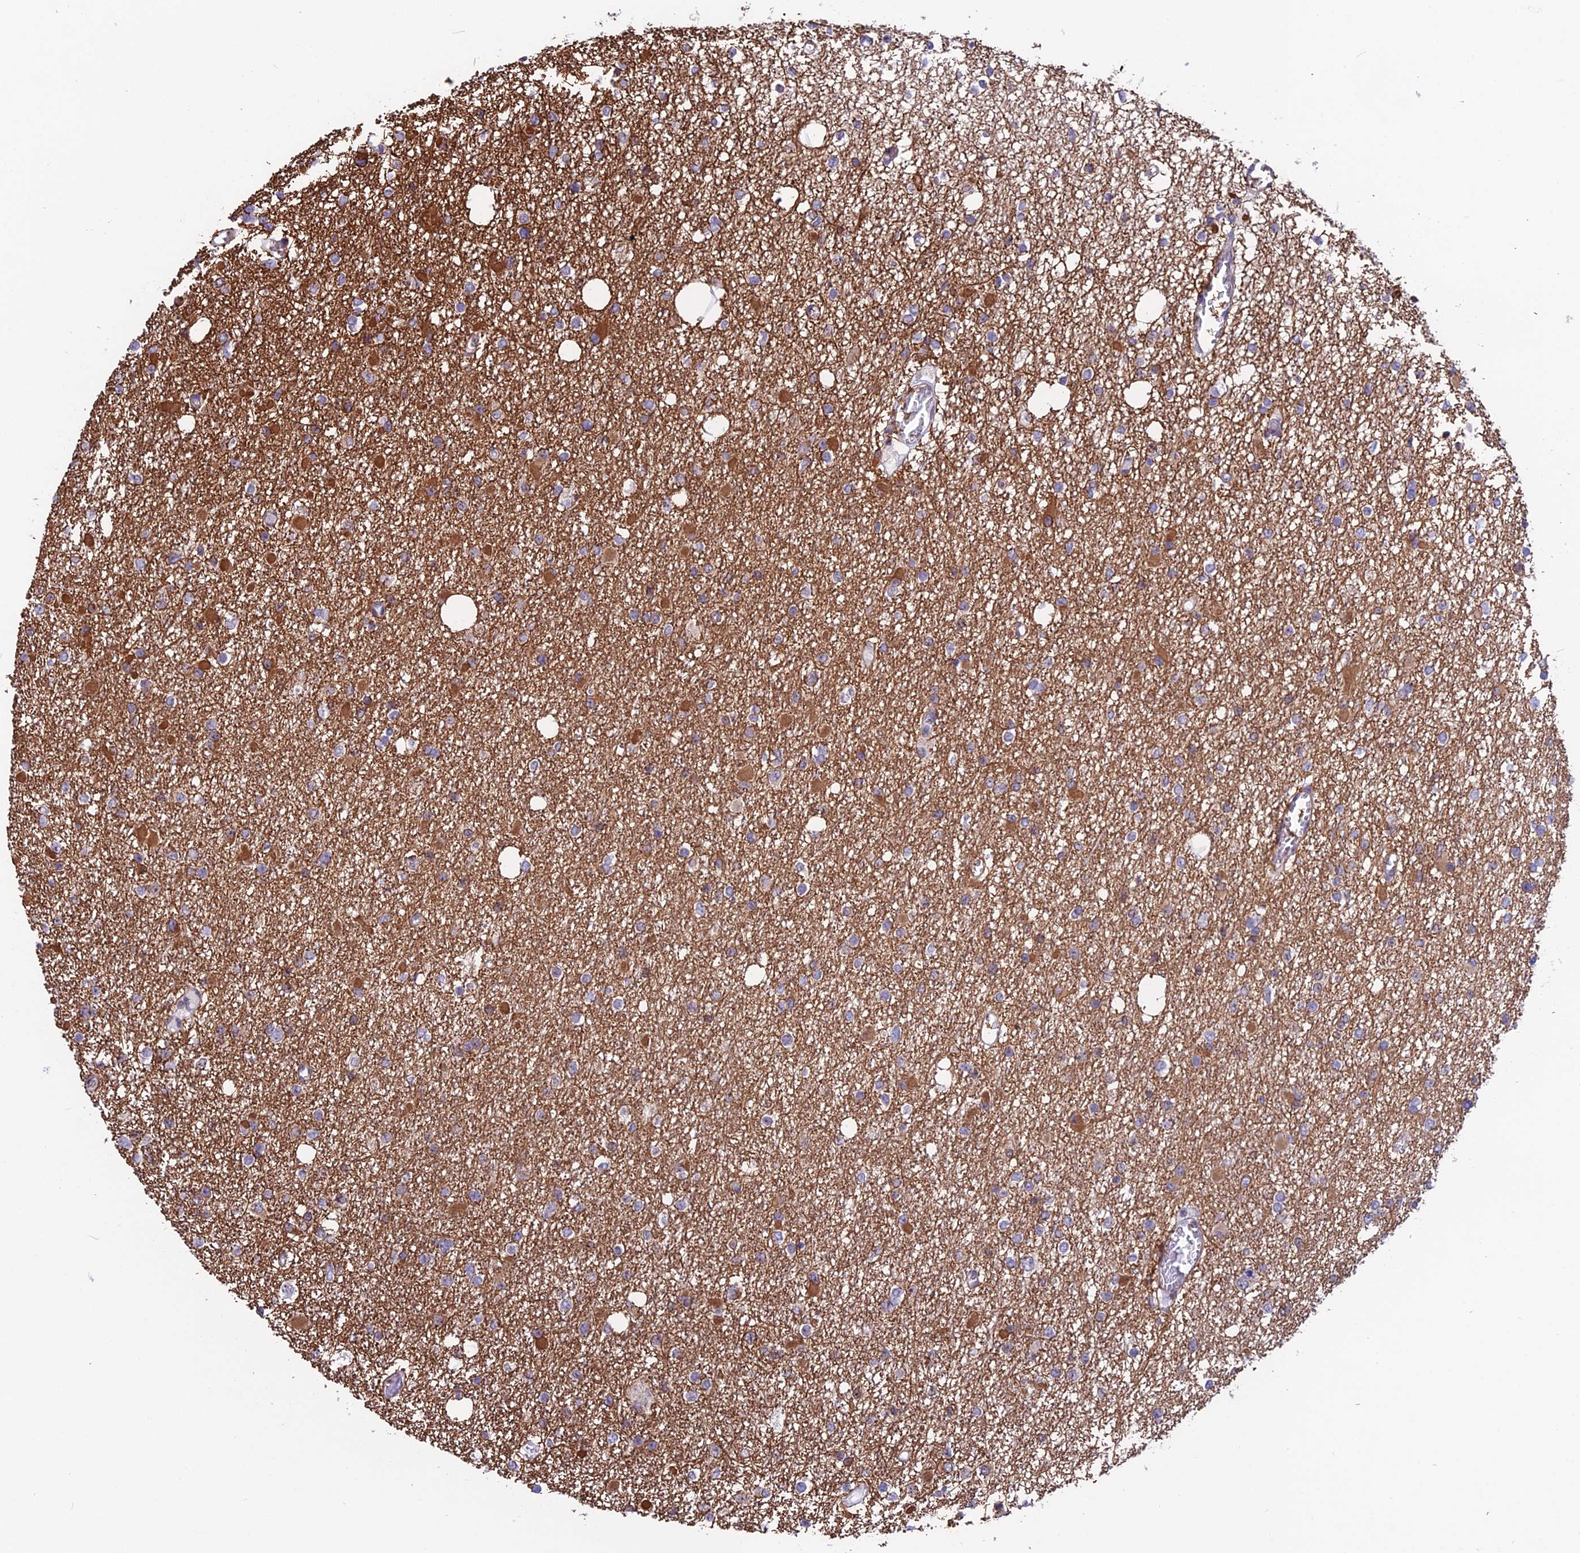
{"staining": {"intensity": "negative", "quantity": "none", "location": "none"}, "tissue": "glioma", "cell_type": "Tumor cells", "image_type": "cancer", "snomed": [{"axis": "morphology", "description": "Glioma, malignant, Low grade"}, {"axis": "topography", "description": "Brain"}], "caption": "Protein analysis of glioma exhibits no significant expression in tumor cells. (Stains: DAB (3,3'-diaminobenzidine) immunohistochemistry (IHC) with hematoxylin counter stain, Microscopy: brightfield microscopy at high magnification).", "gene": "MIS12", "patient": {"sex": "female", "age": 22}}